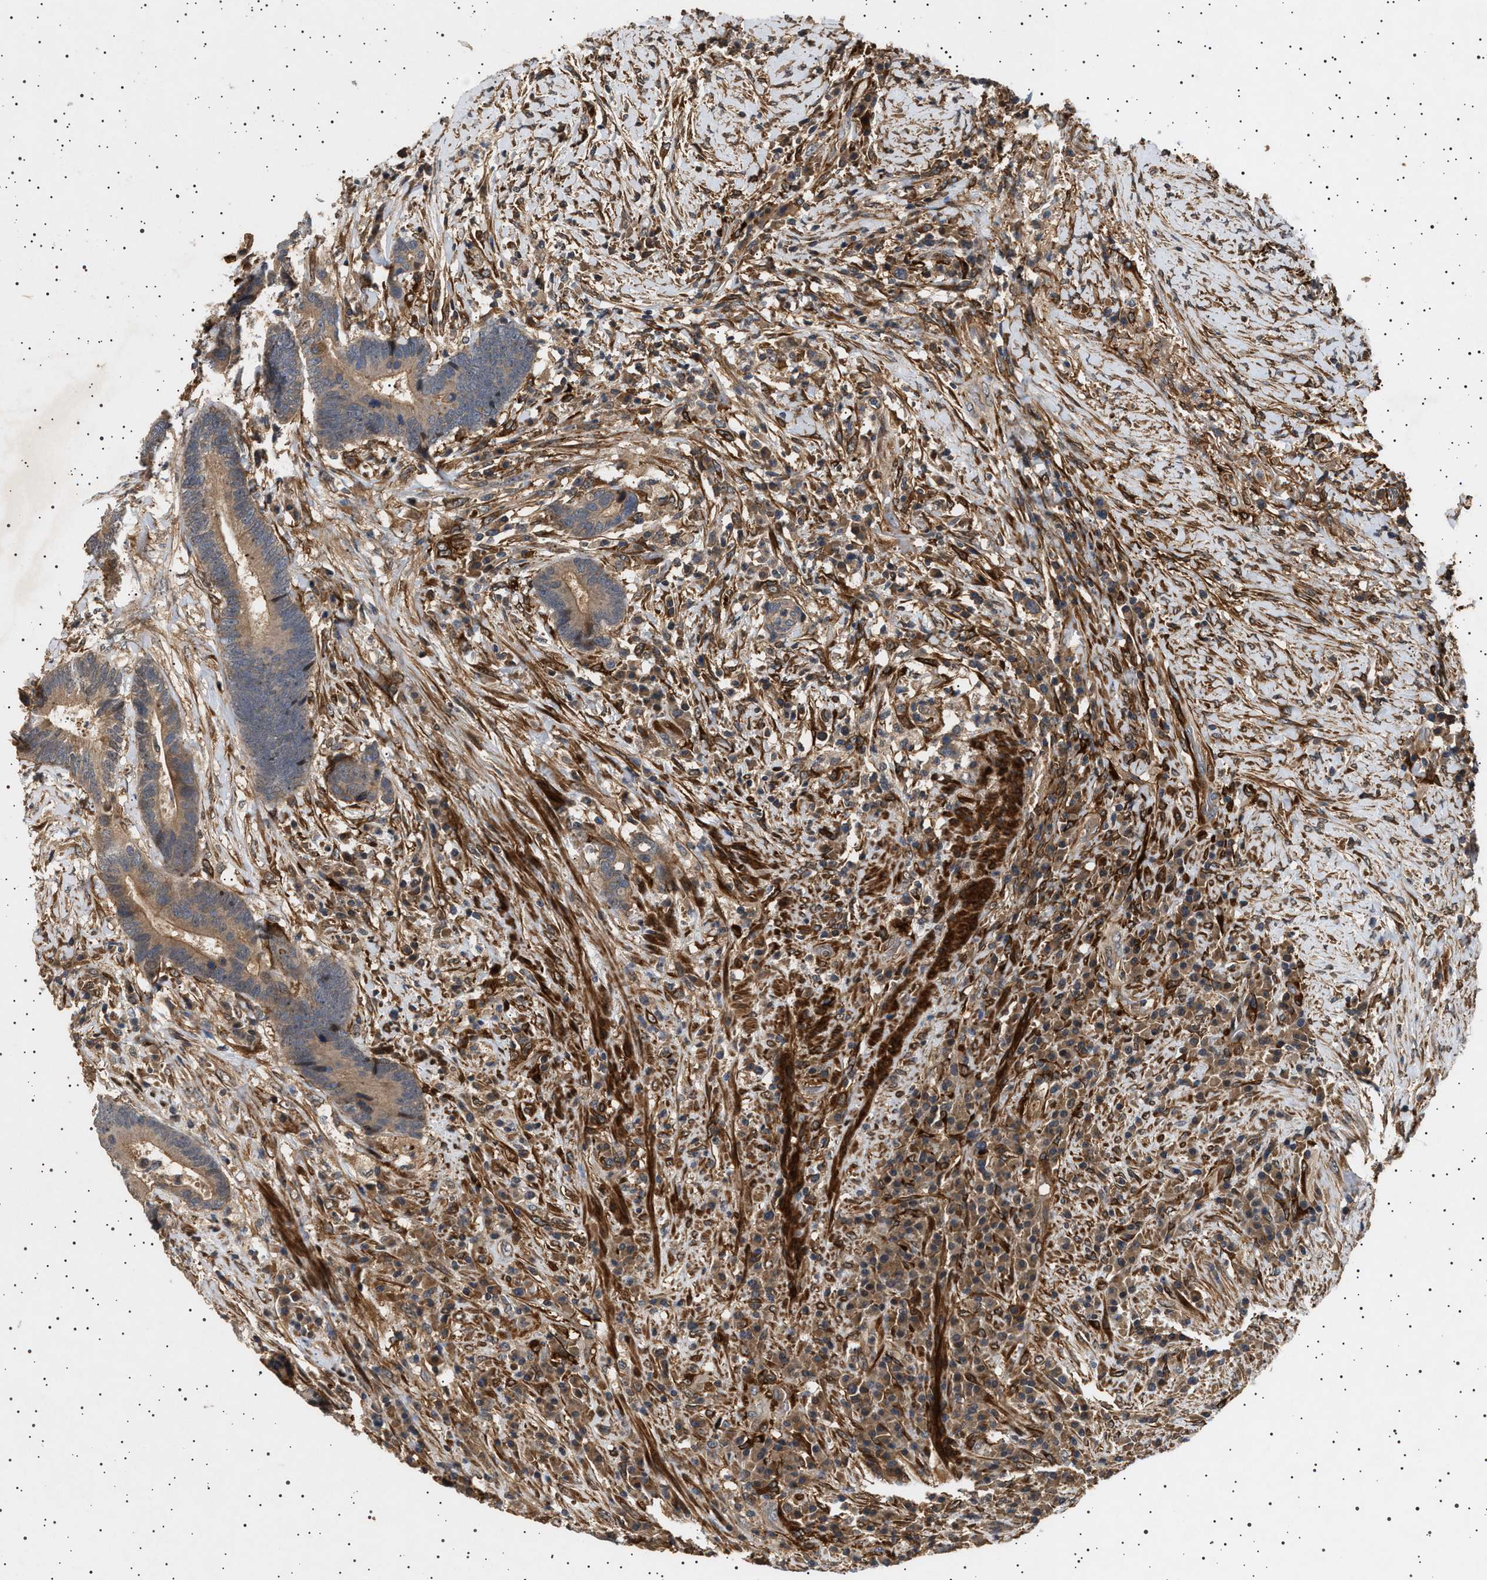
{"staining": {"intensity": "weak", "quantity": ">75%", "location": "cytoplasmic/membranous"}, "tissue": "colorectal cancer", "cell_type": "Tumor cells", "image_type": "cancer", "snomed": [{"axis": "morphology", "description": "Adenocarcinoma, NOS"}, {"axis": "topography", "description": "Rectum"}], "caption": "The photomicrograph exhibits immunohistochemical staining of colorectal cancer. There is weak cytoplasmic/membranous expression is appreciated in approximately >75% of tumor cells. (DAB IHC, brown staining for protein, blue staining for nuclei).", "gene": "GUCY1B1", "patient": {"sex": "female", "age": 89}}